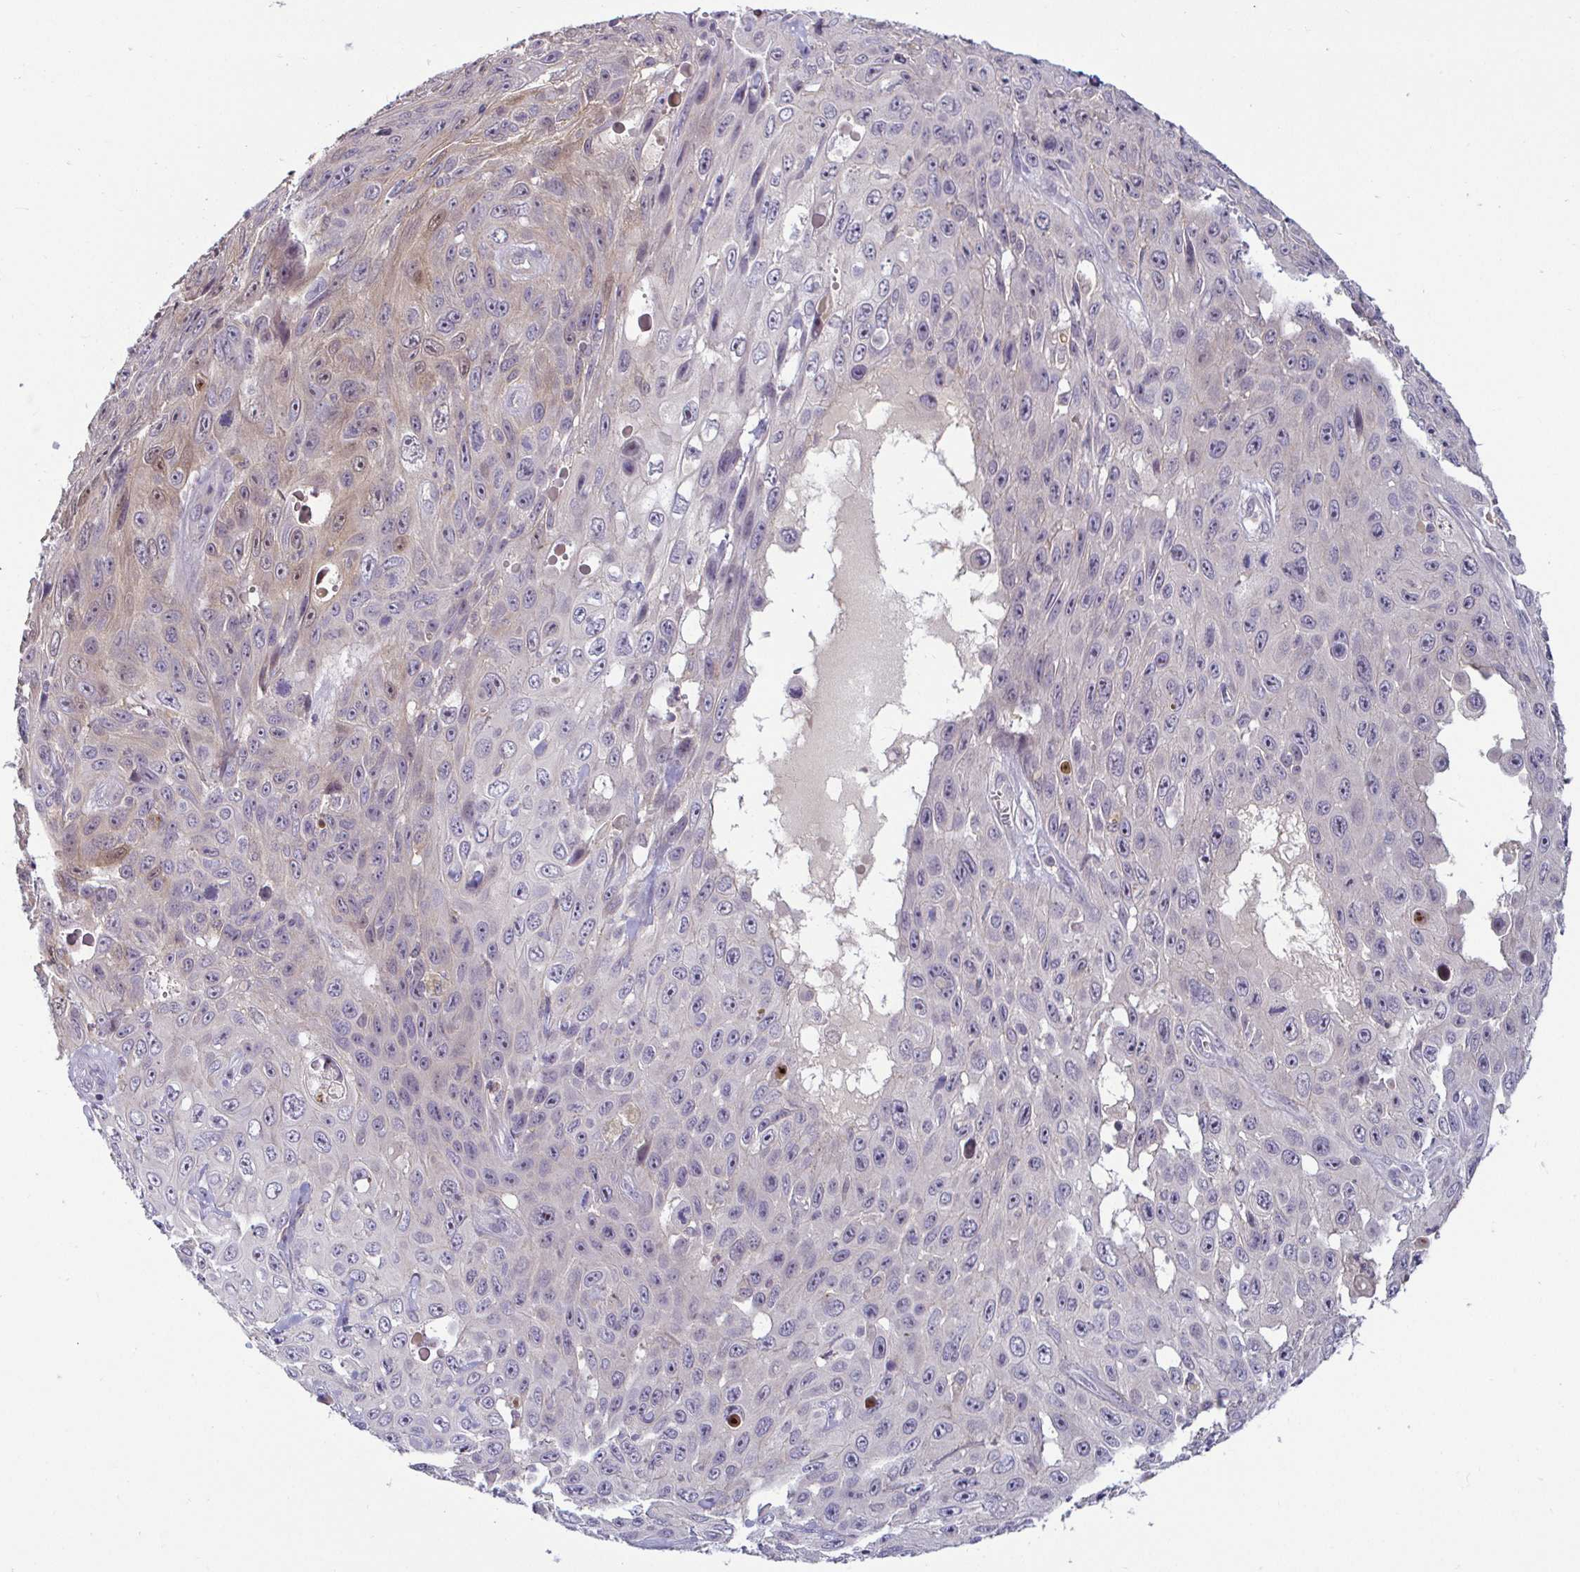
{"staining": {"intensity": "weak", "quantity": "<25%", "location": "cytoplasmic/membranous"}, "tissue": "skin cancer", "cell_type": "Tumor cells", "image_type": "cancer", "snomed": [{"axis": "morphology", "description": "Squamous cell carcinoma, NOS"}, {"axis": "topography", "description": "Skin"}], "caption": "Tumor cells are negative for protein expression in human skin cancer.", "gene": "GSTM1", "patient": {"sex": "male", "age": 82}}